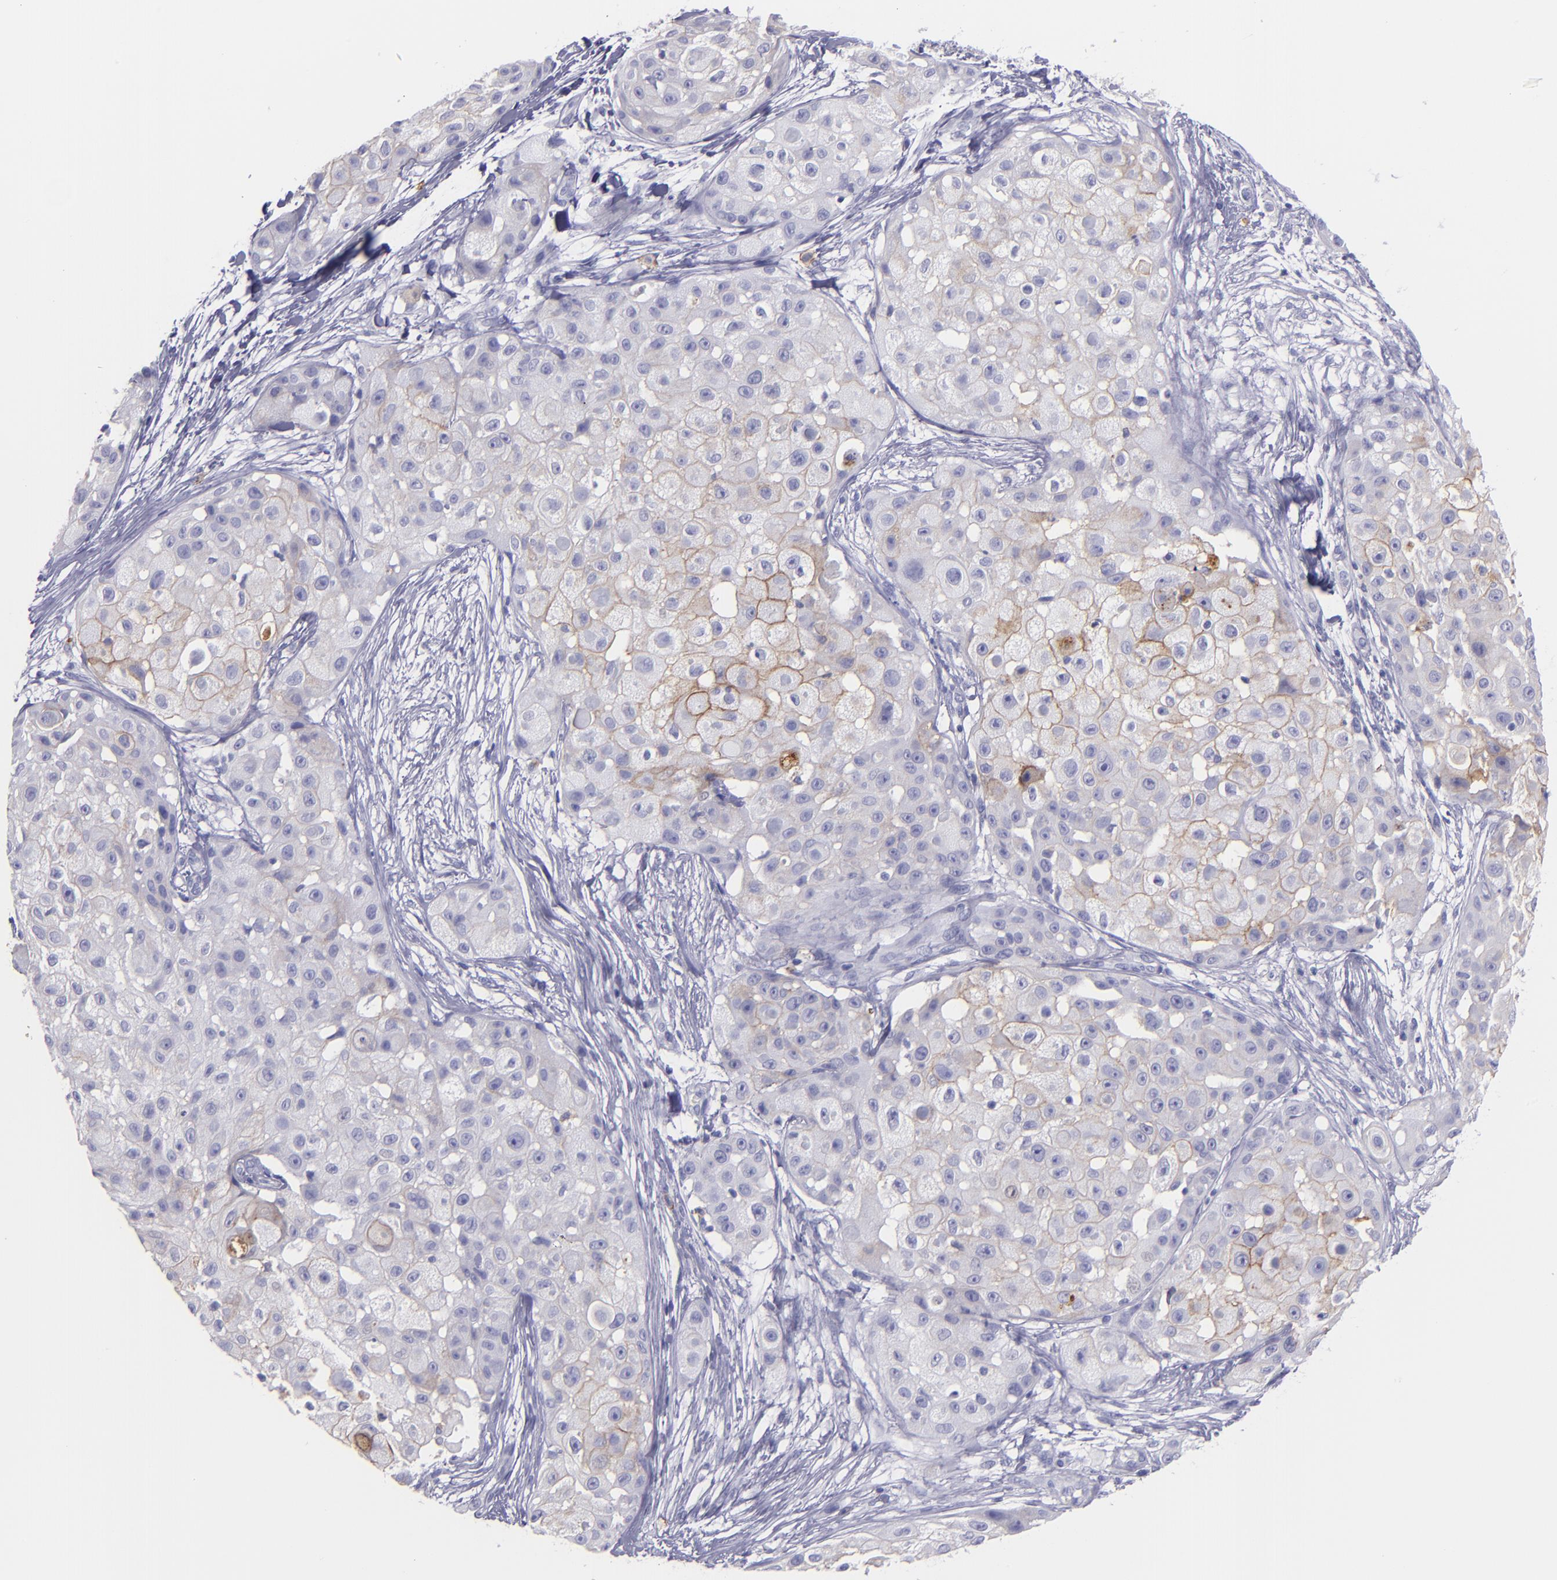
{"staining": {"intensity": "moderate", "quantity": "<25%", "location": "cytoplasmic/membranous"}, "tissue": "skin cancer", "cell_type": "Tumor cells", "image_type": "cancer", "snomed": [{"axis": "morphology", "description": "Squamous cell carcinoma, NOS"}, {"axis": "topography", "description": "Skin"}], "caption": "Moderate cytoplasmic/membranous protein staining is present in approximately <25% of tumor cells in skin squamous cell carcinoma. The staining was performed using DAB (3,3'-diaminobenzidine), with brown indicating positive protein expression. Nuclei are stained blue with hematoxylin.", "gene": "CD82", "patient": {"sex": "female", "age": 57}}